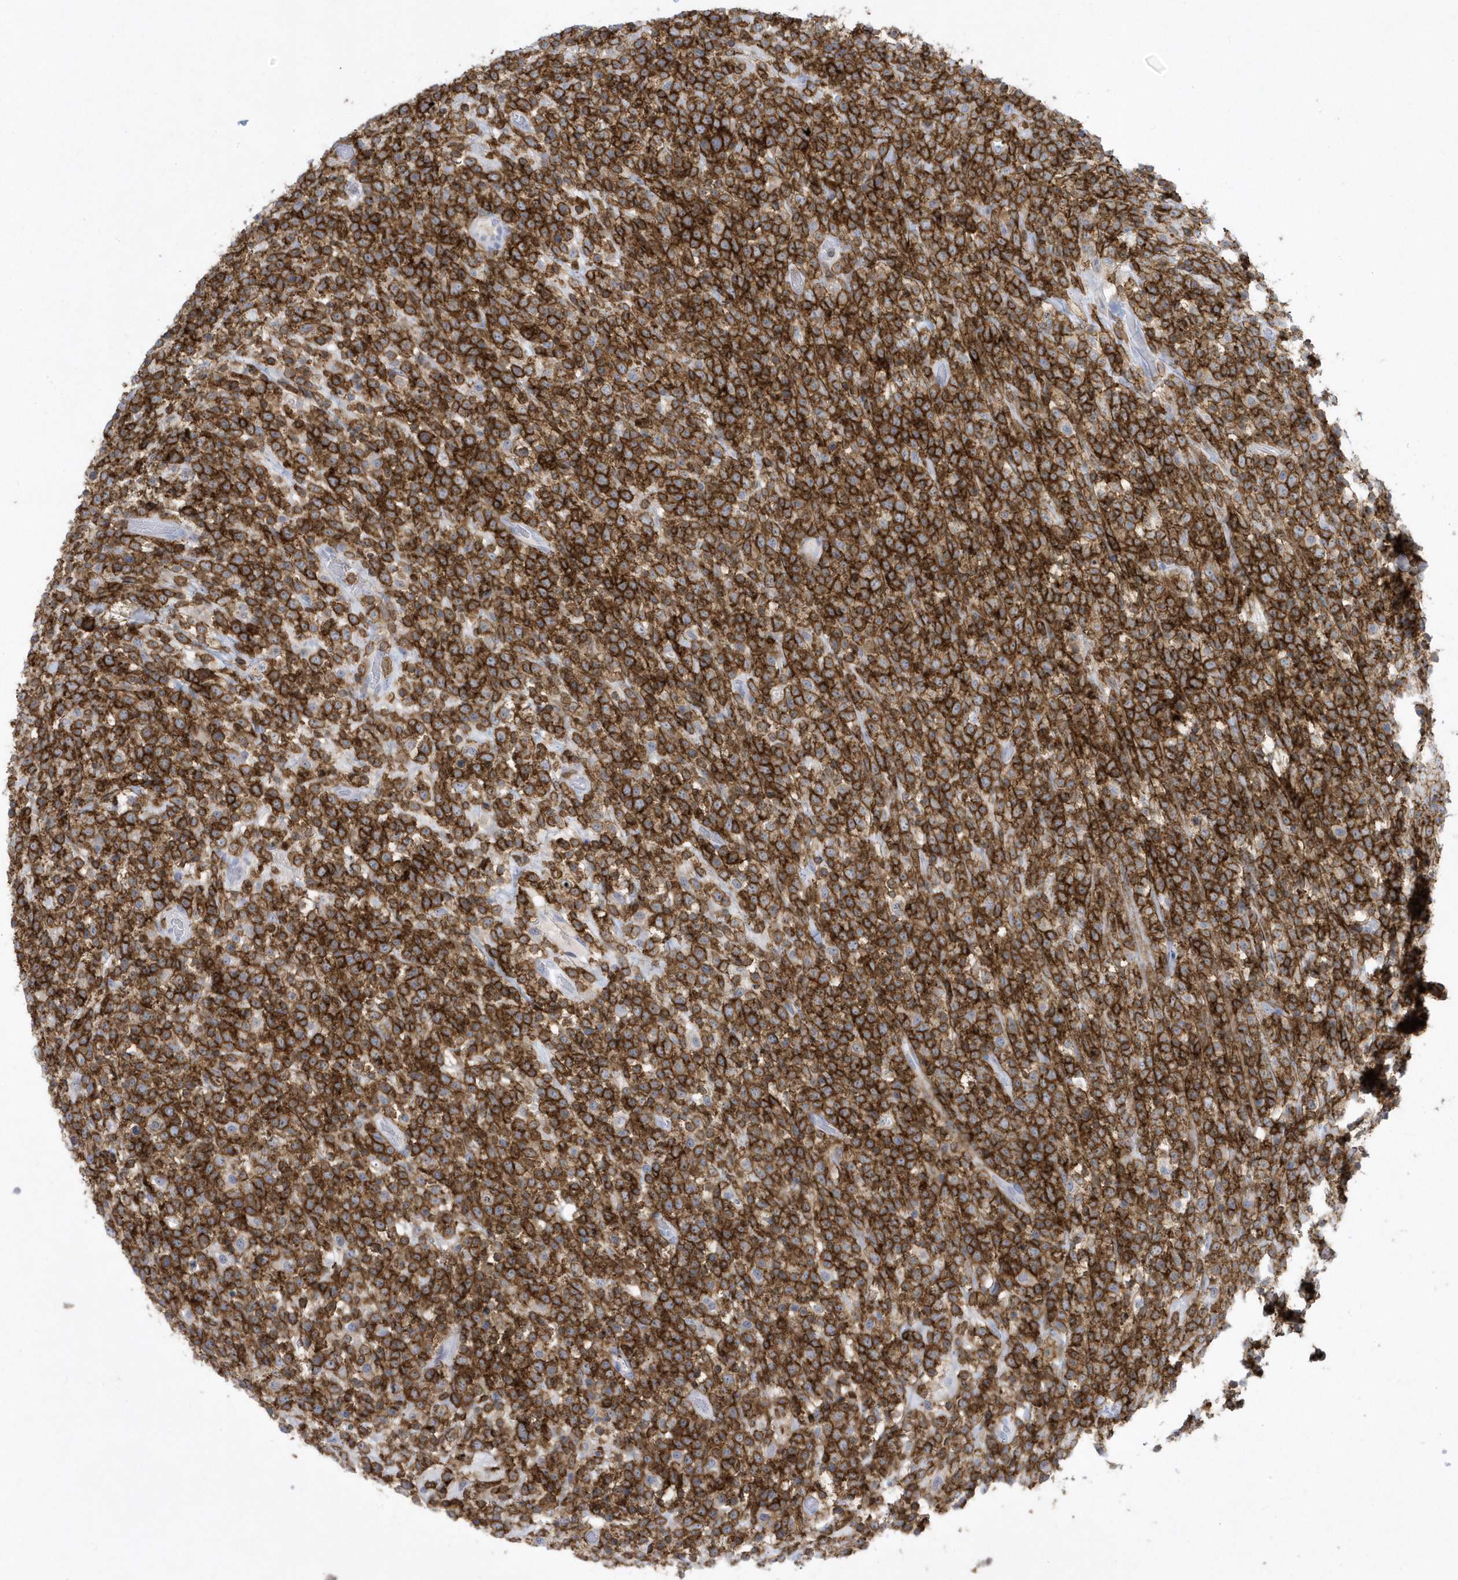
{"staining": {"intensity": "strong", "quantity": ">75%", "location": "cytoplasmic/membranous"}, "tissue": "lymphoma", "cell_type": "Tumor cells", "image_type": "cancer", "snomed": [{"axis": "morphology", "description": "Malignant lymphoma, non-Hodgkin's type, High grade"}, {"axis": "topography", "description": "Colon"}], "caption": "Immunohistochemical staining of human high-grade malignant lymphoma, non-Hodgkin's type shows strong cytoplasmic/membranous protein positivity in about >75% of tumor cells.", "gene": "PSD4", "patient": {"sex": "female", "age": 53}}